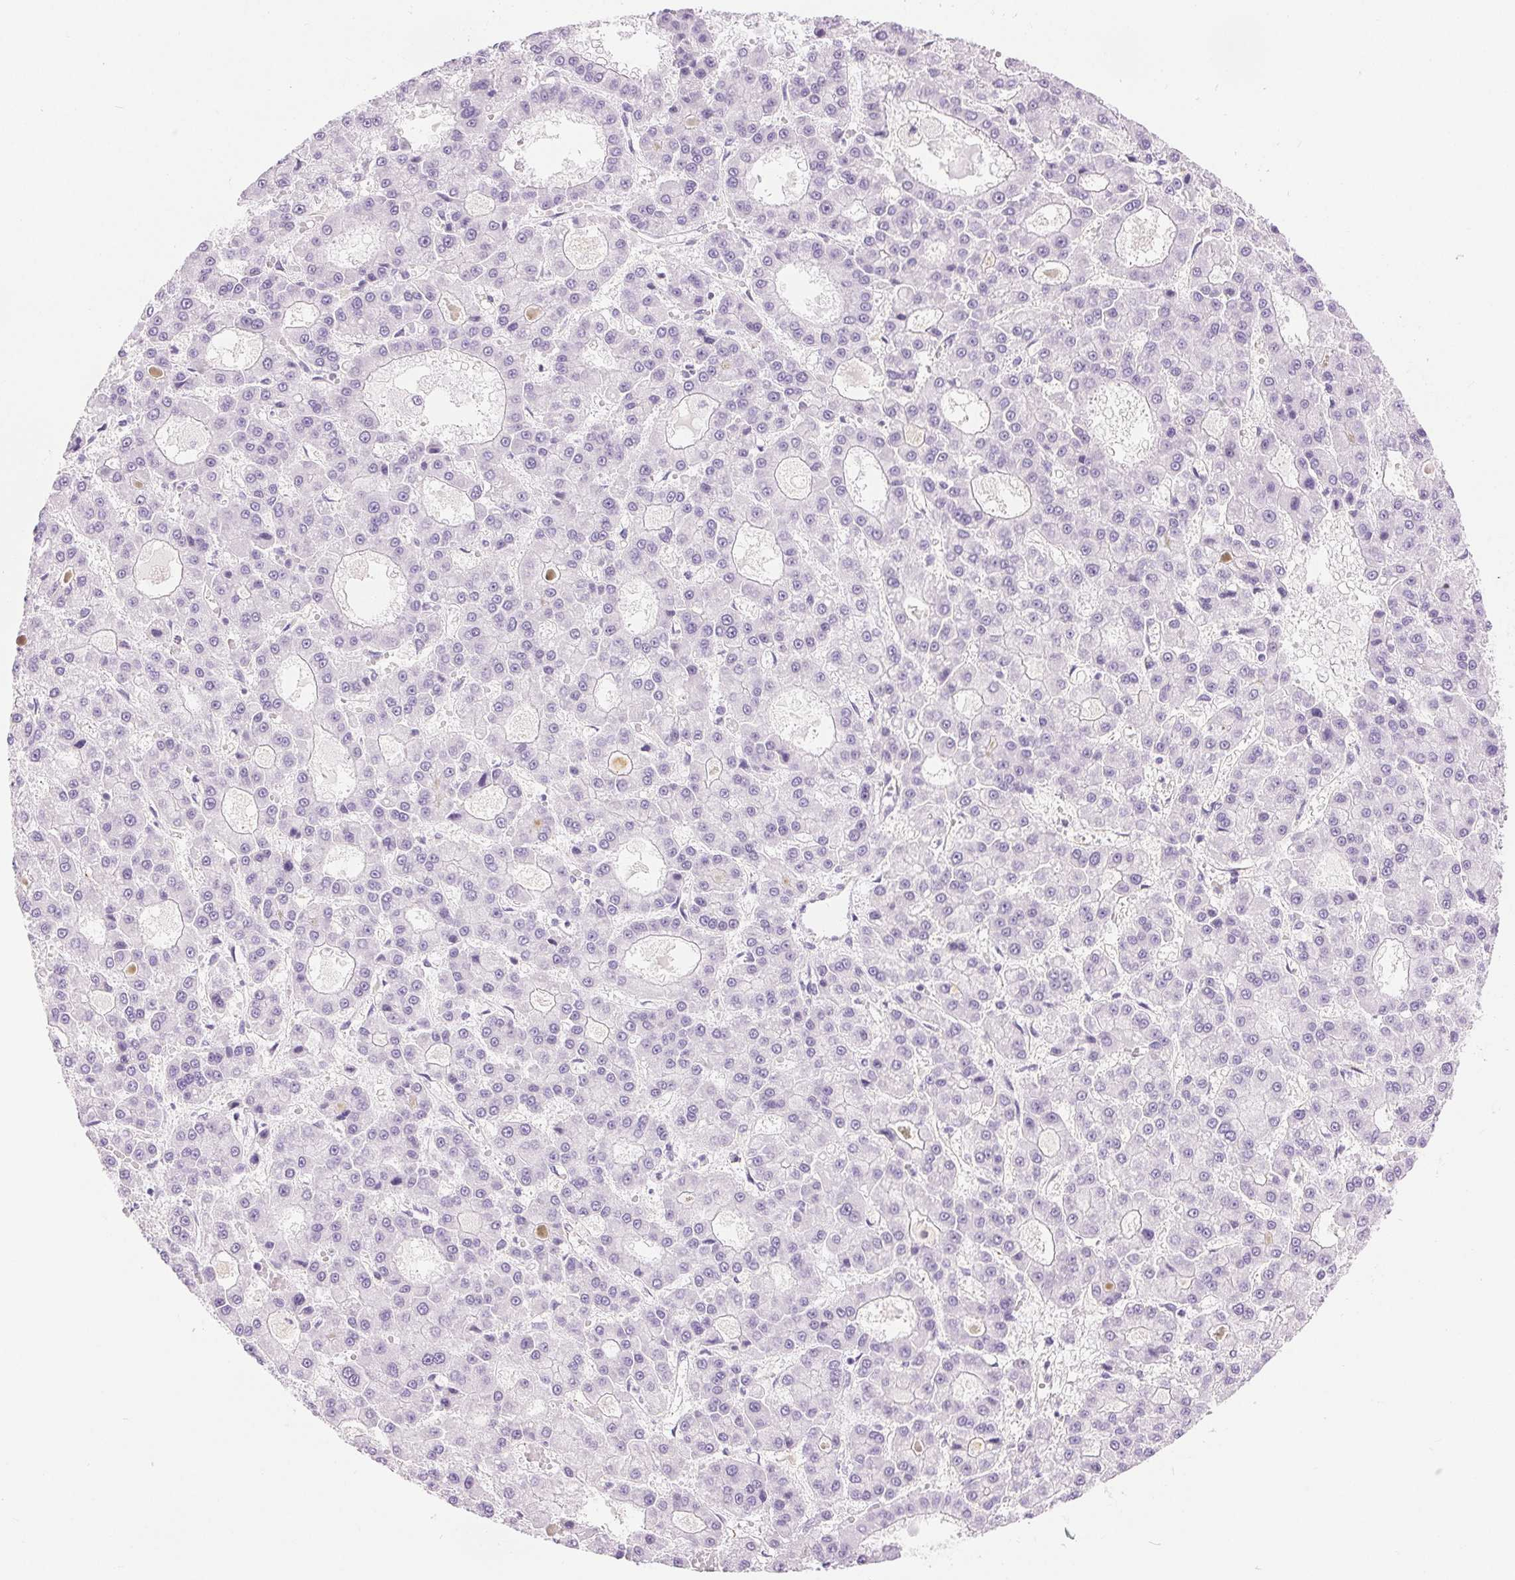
{"staining": {"intensity": "negative", "quantity": "none", "location": "none"}, "tissue": "liver cancer", "cell_type": "Tumor cells", "image_type": "cancer", "snomed": [{"axis": "morphology", "description": "Carcinoma, Hepatocellular, NOS"}, {"axis": "topography", "description": "Liver"}], "caption": "Tumor cells show no significant protein staining in liver cancer.", "gene": "GFAP", "patient": {"sex": "male", "age": 70}}